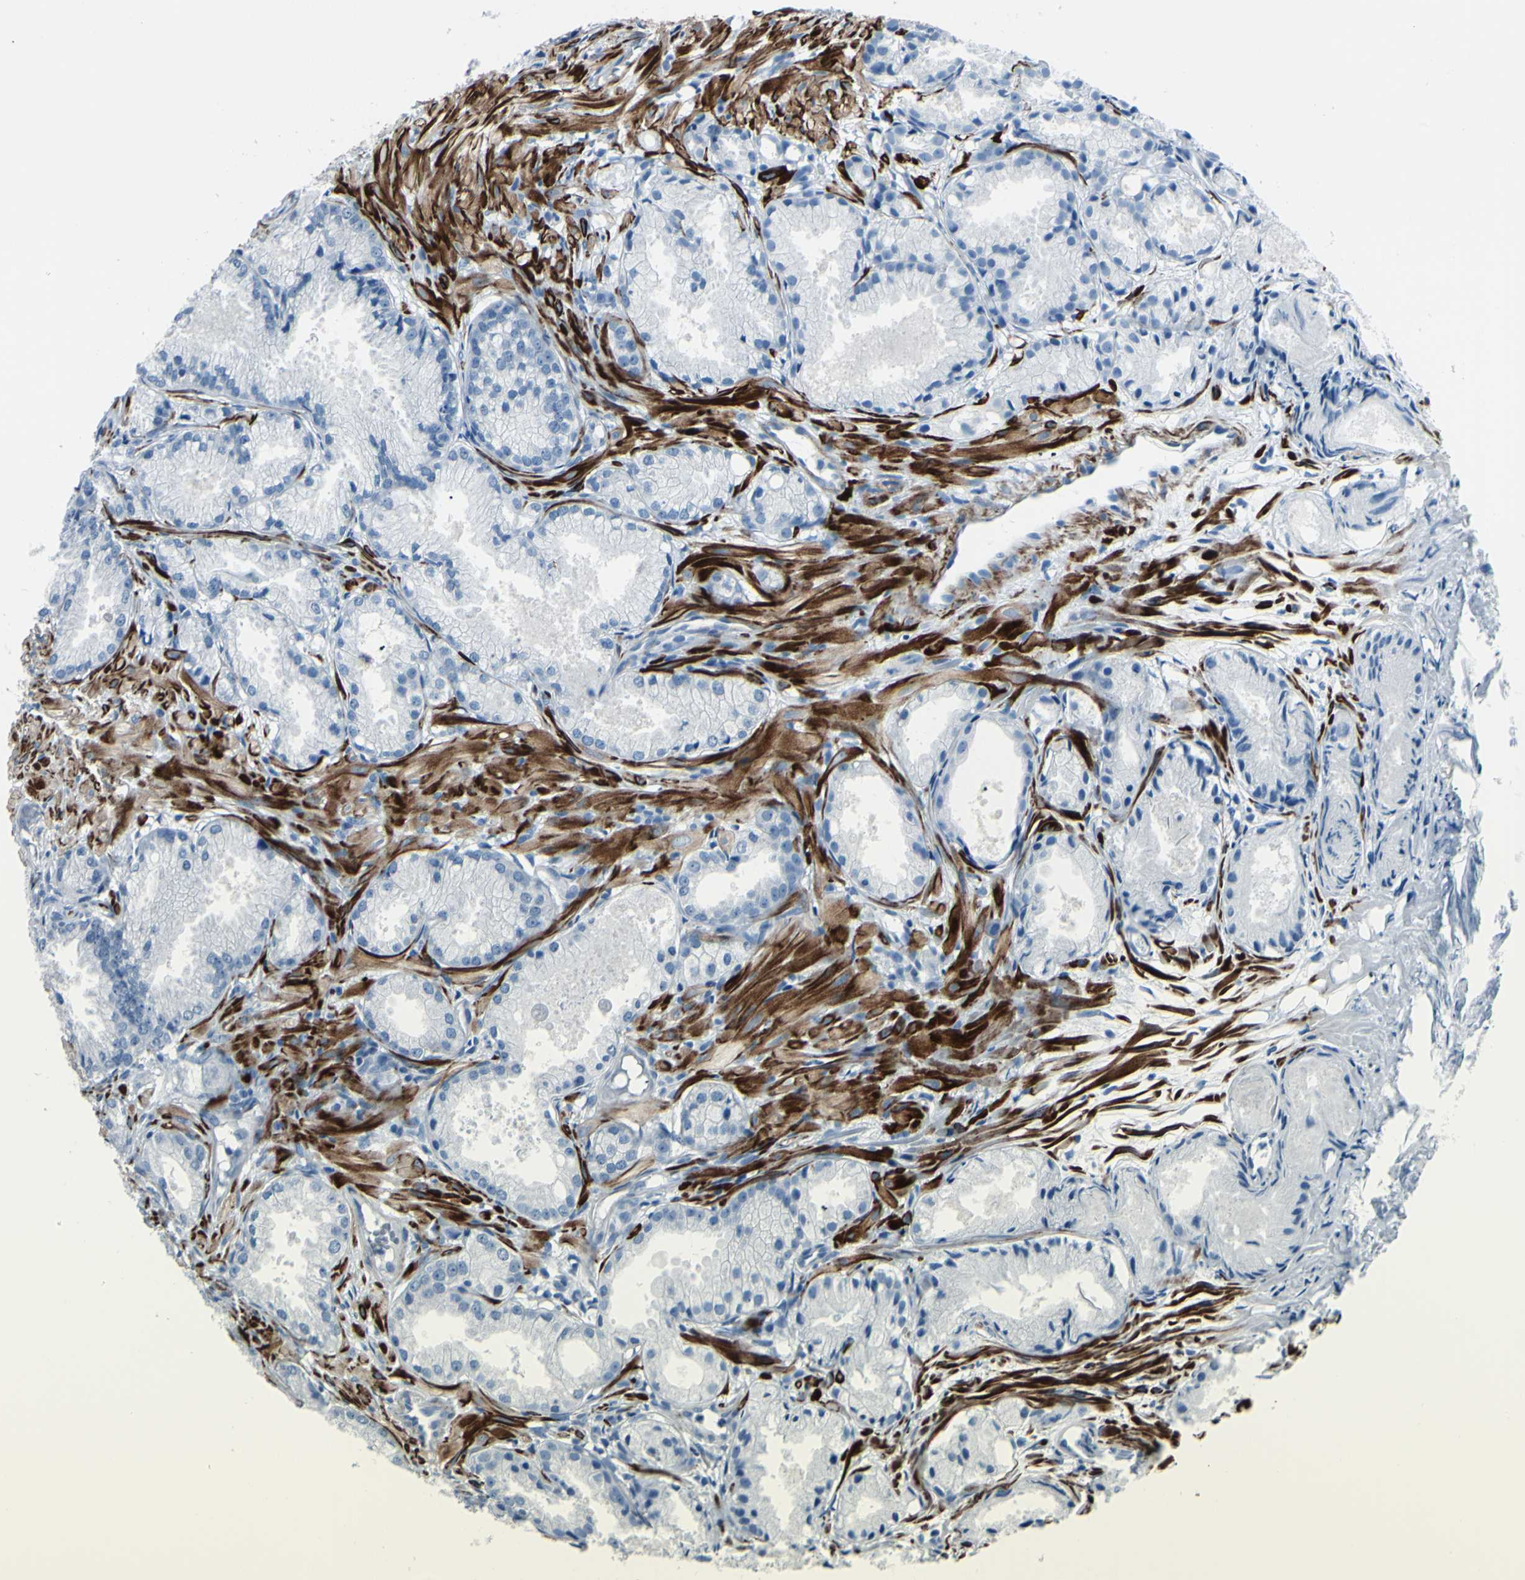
{"staining": {"intensity": "negative", "quantity": "none", "location": "none"}, "tissue": "prostate cancer", "cell_type": "Tumor cells", "image_type": "cancer", "snomed": [{"axis": "morphology", "description": "Adenocarcinoma, Low grade"}, {"axis": "topography", "description": "Prostate"}], "caption": "Image shows no protein positivity in tumor cells of adenocarcinoma (low-grade) (prostate) tissue.", "gene": "CDH15", "patient": {"sex": "male", "age": 72}}